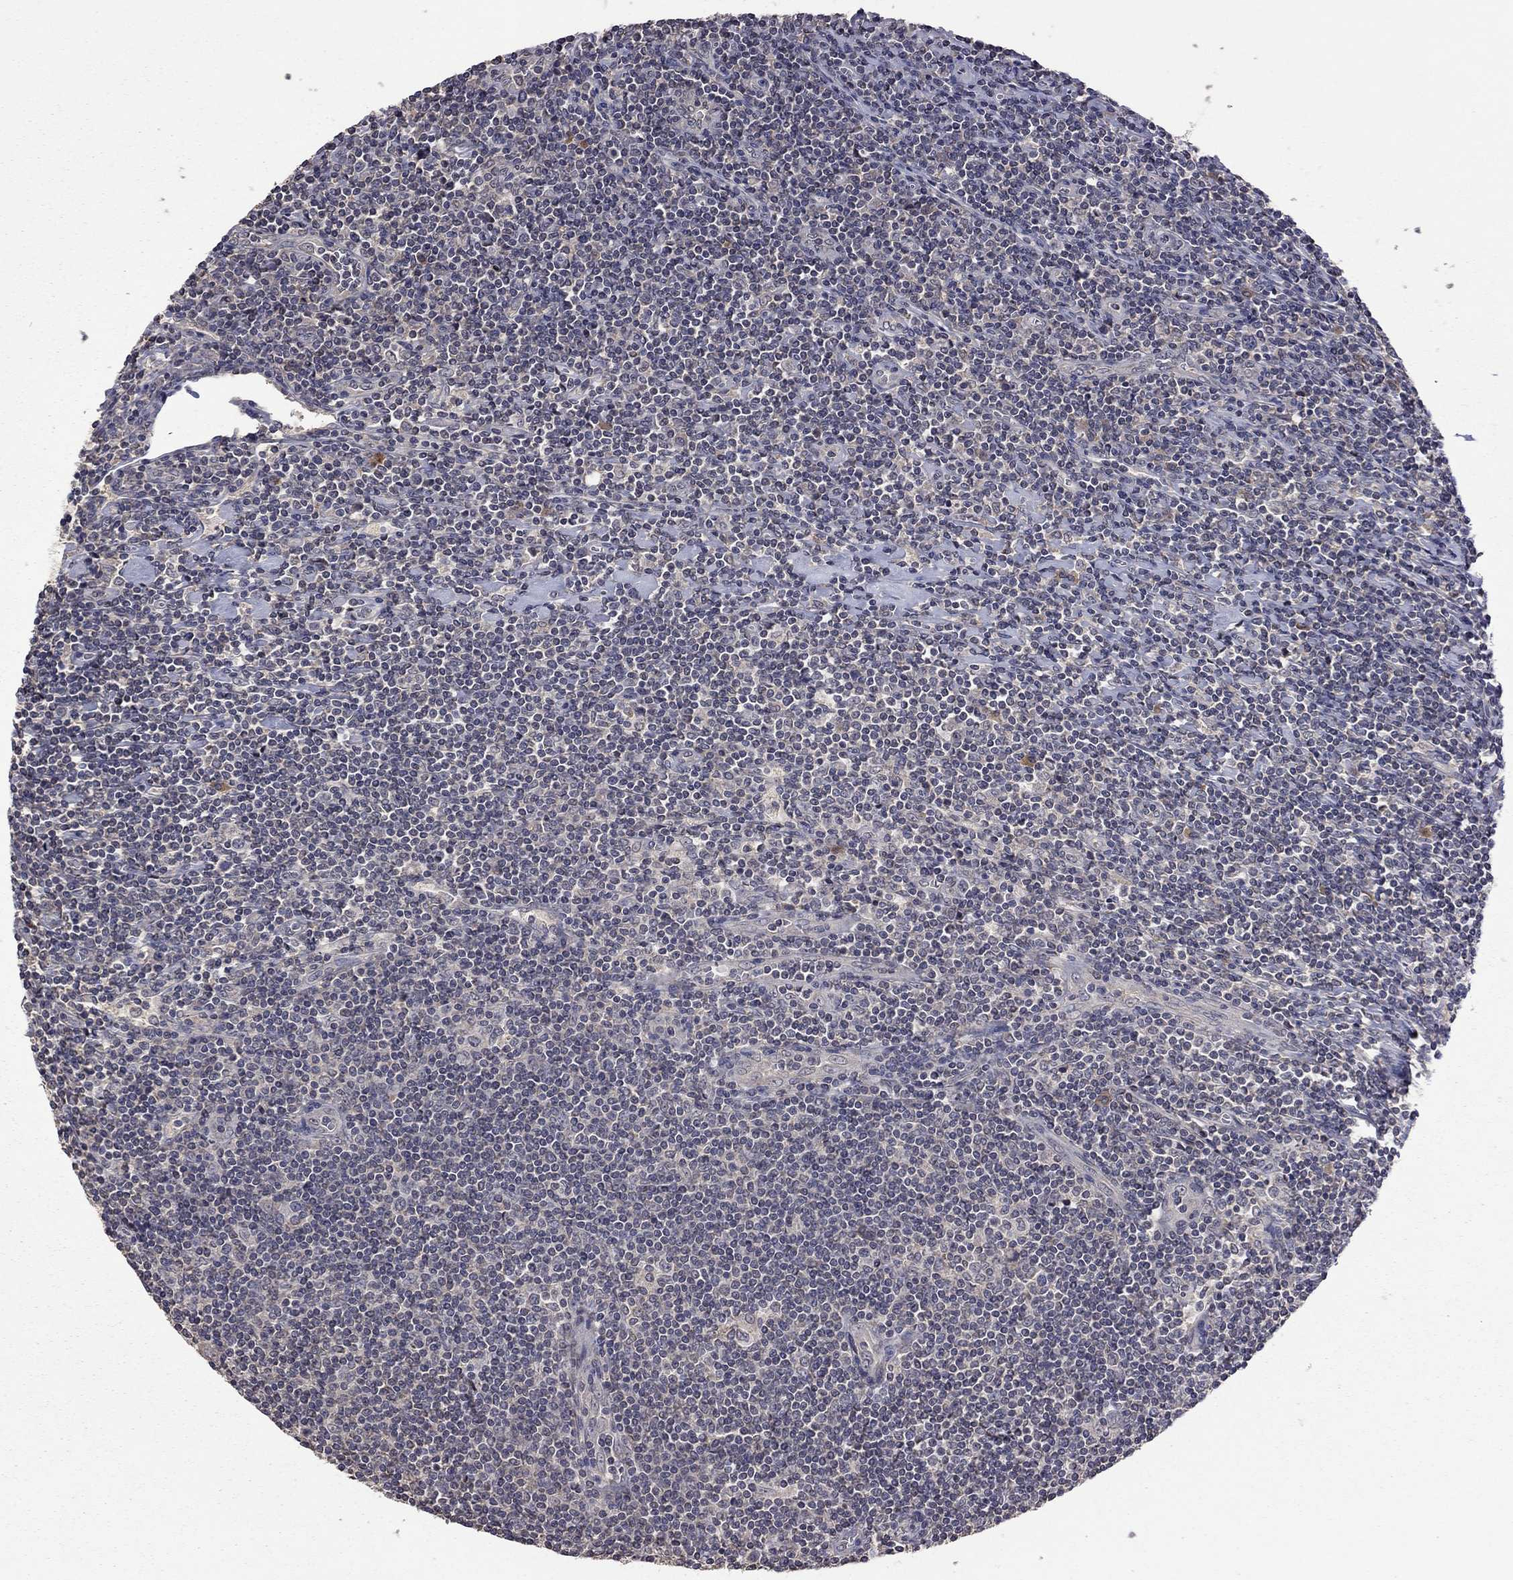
{"staining": {"intensity": "negative", "quantity": "none", "location": "none"}, "tissue": "lymphoma", "cell_type": "Tumor cells", "image_type": "cancer", "snomed": [{"axis": "morphology", "description": "Hodgkin's disease, NOS"}, {"axis": "topography", "description": "Lymph node"}], "caption": "Hodgkin's disease was stained to show a protein in brown. There is no significant positivity in tumor cells. Nuclei are stained in blue.", "gene": "TSNARE1", "patient": {"sex": "male", "age": 40}}